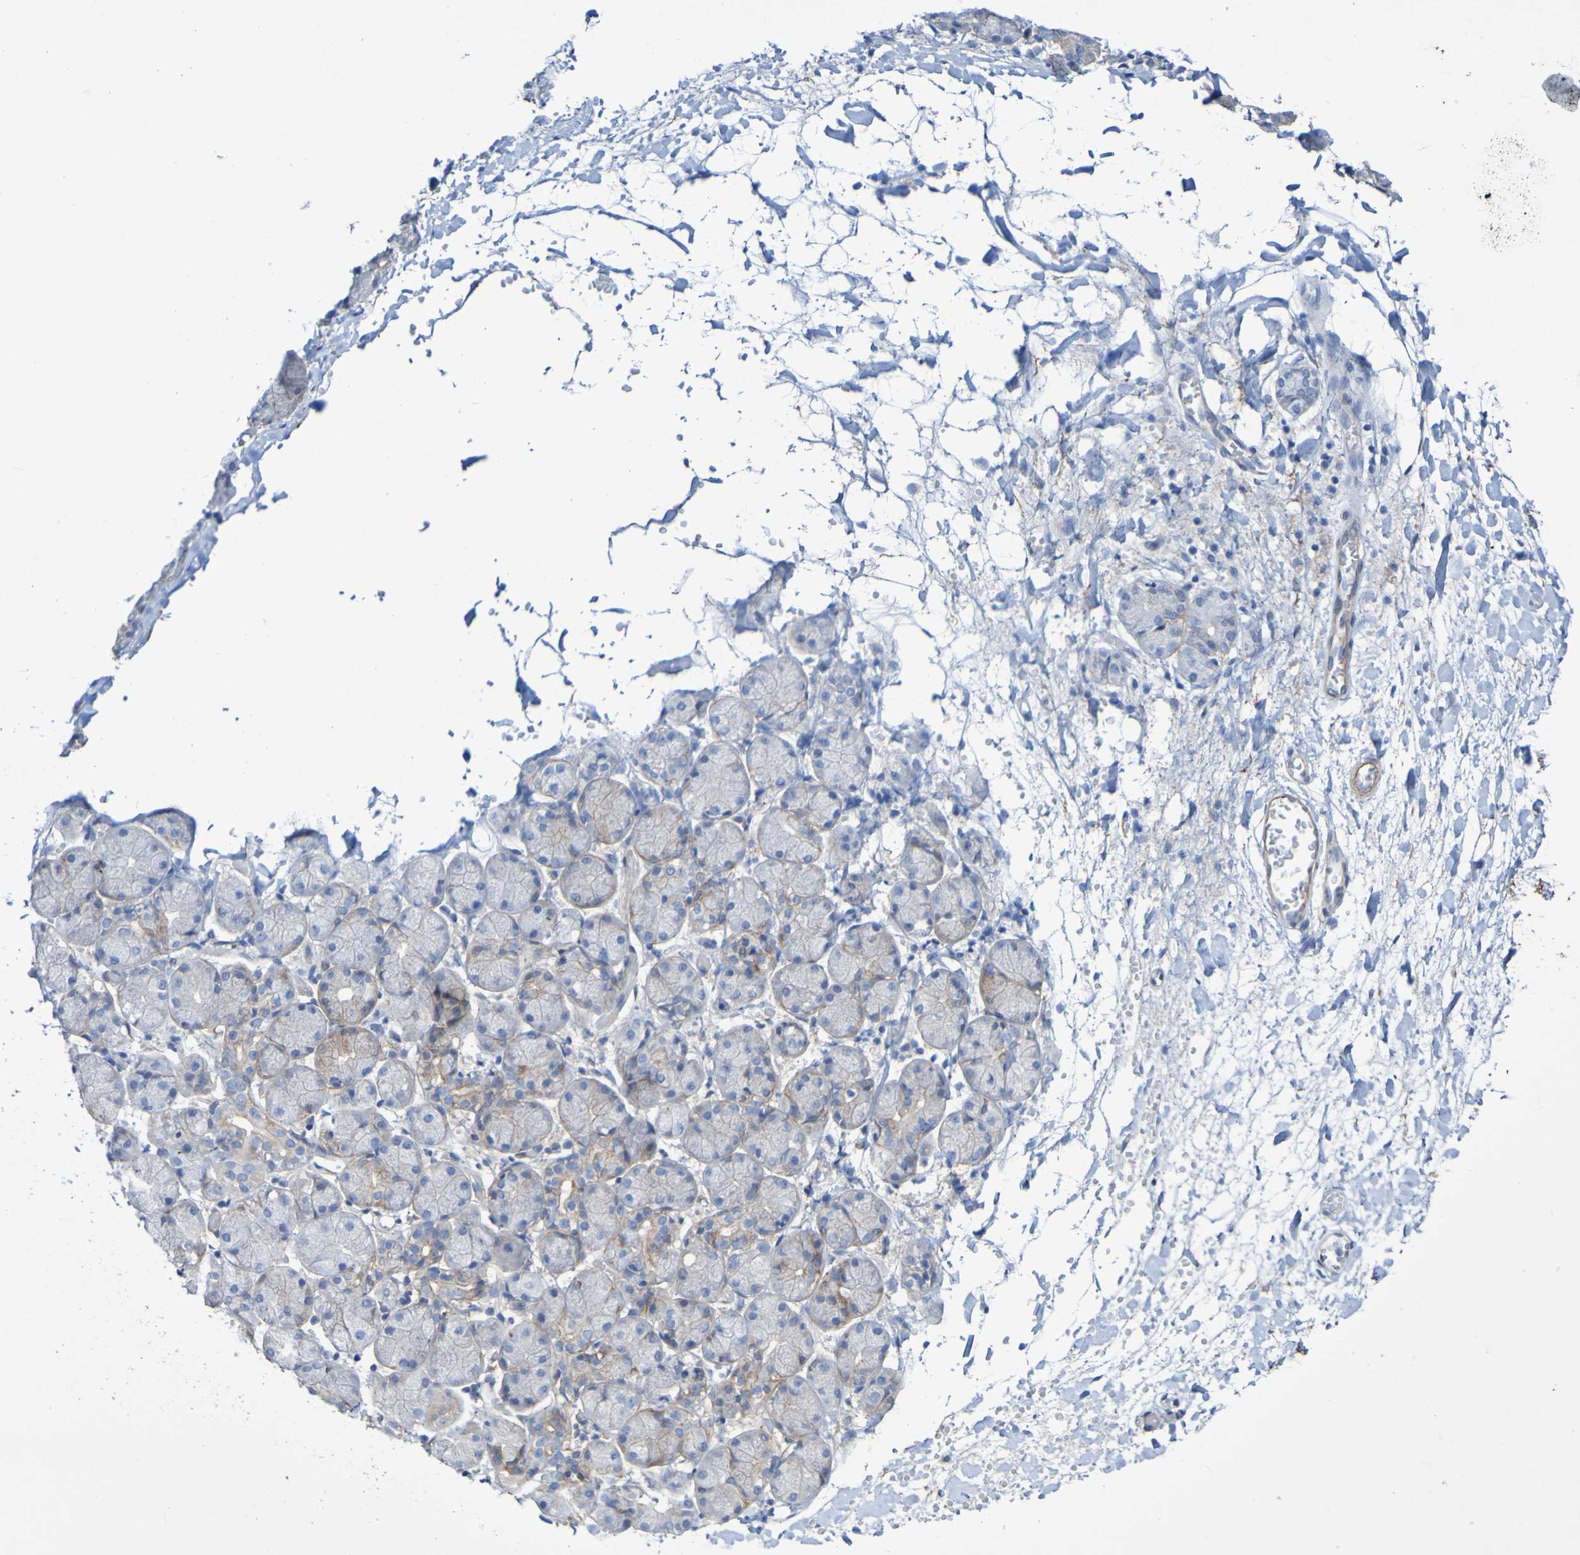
{"staining": {"intensity": "weak", "quantity": "<25%", "location": "cytoplasmic/membranous"}, "tissue": "salivary gland", "cell_type": "Glandular cells", "image_type": "normal", "snomed": [{"axis": "morphology", "description": "Normal tissue, NOS"}, {"axis": "topography", "description": "Salivary gland"}], "caption": "Immunohistochemistry (IHC) histopathology image of normal salivary gland: human salivary gland stained with DAB demonstrates no significant protein staining in glandular cells.", "gene": "LPP", "patient": {"sex": "female", "age": 24}}